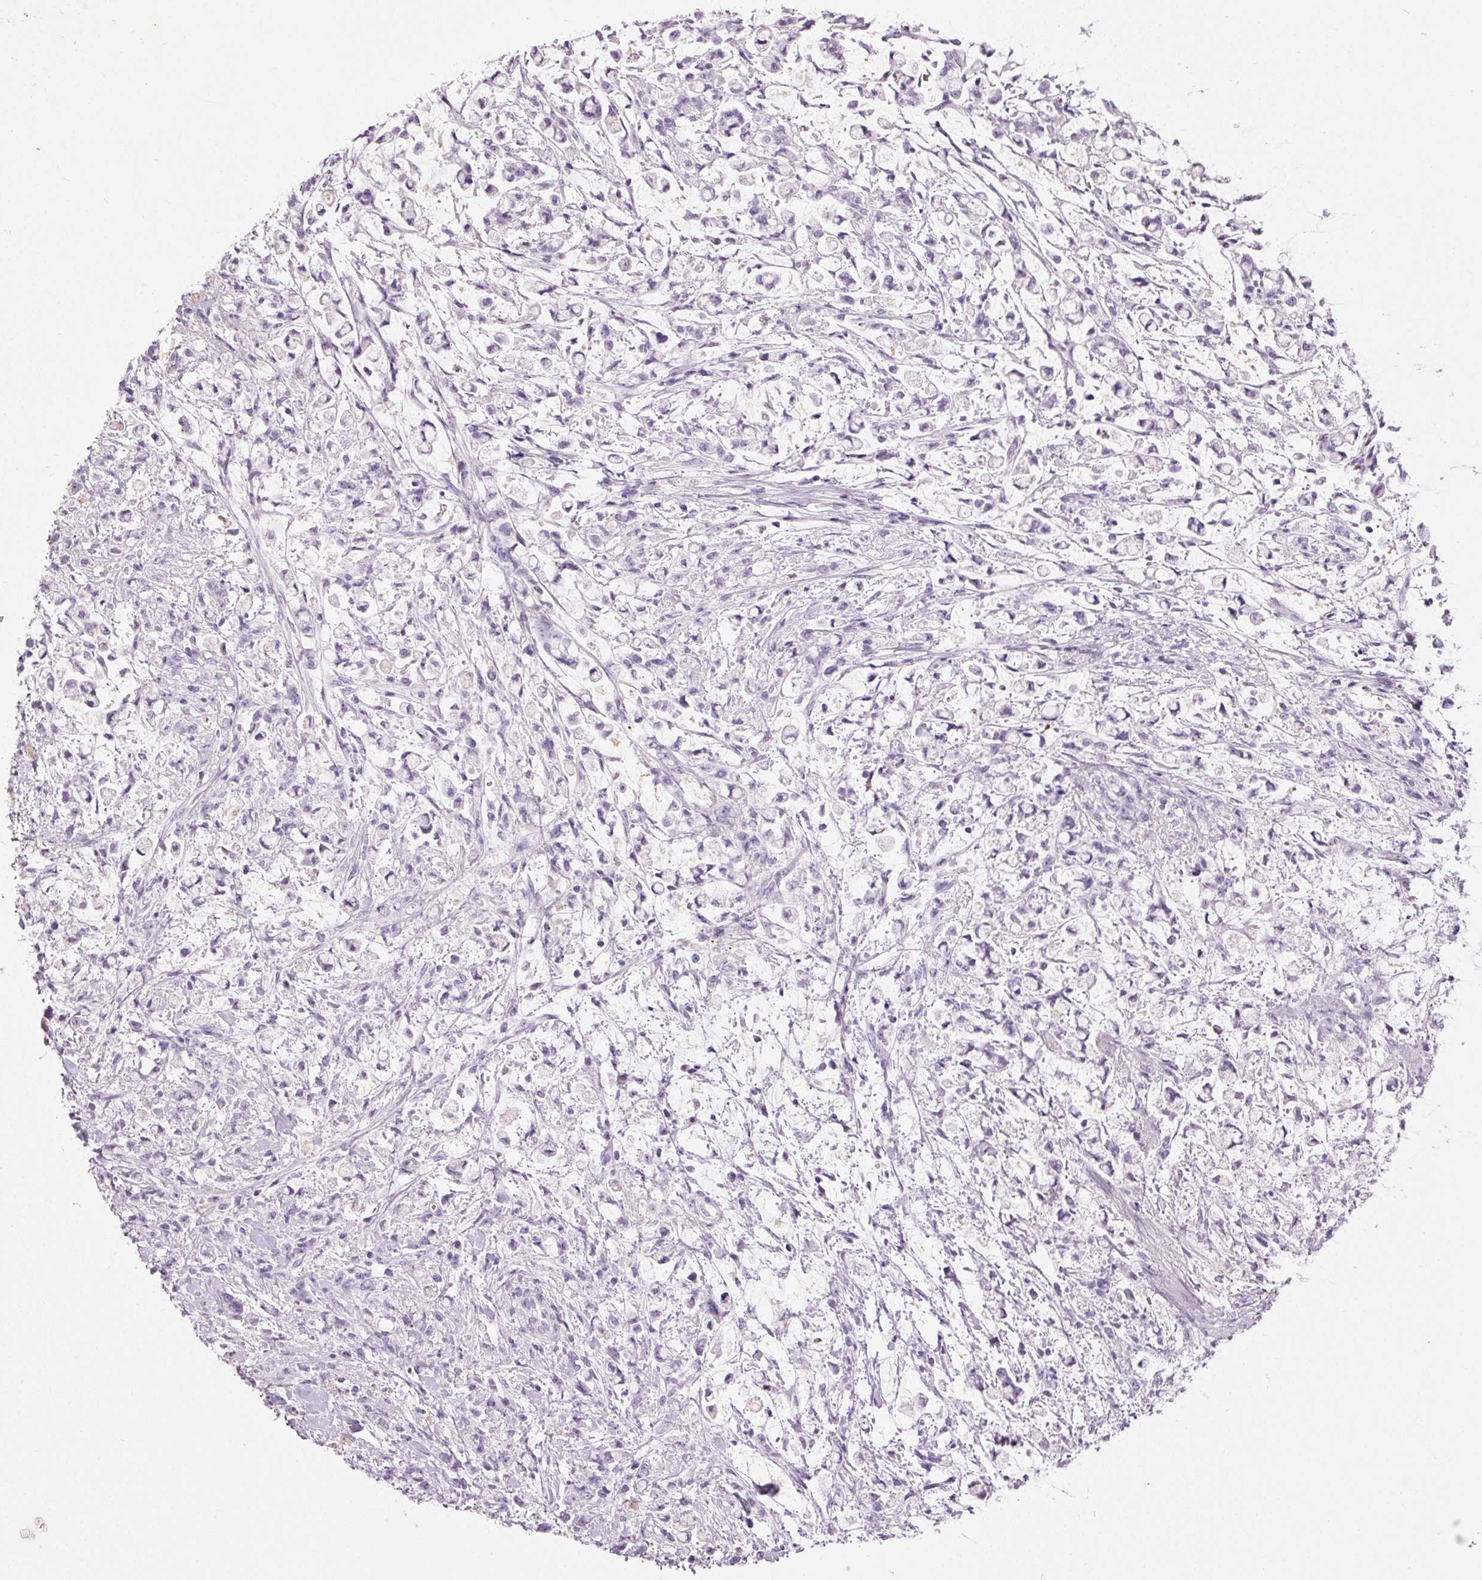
{"staining": {"intensity": "negative", "quantity": "none", "location": "none"}, "tissue": "stomach cancer", "cell_type": "Tumor cells", "image_type": "cancer", "snomed": [{"axis": "morphology", "description": "Adenocarcinoma, NOS"}, {"axis": "topography", "description": "Stomach"}], "caption": "The image reveals no significant expression in tumor cells of adenocarcinoma (stomach).", "gene": "MUC5AC", "patient": {"sex": "female", "age": 60}}